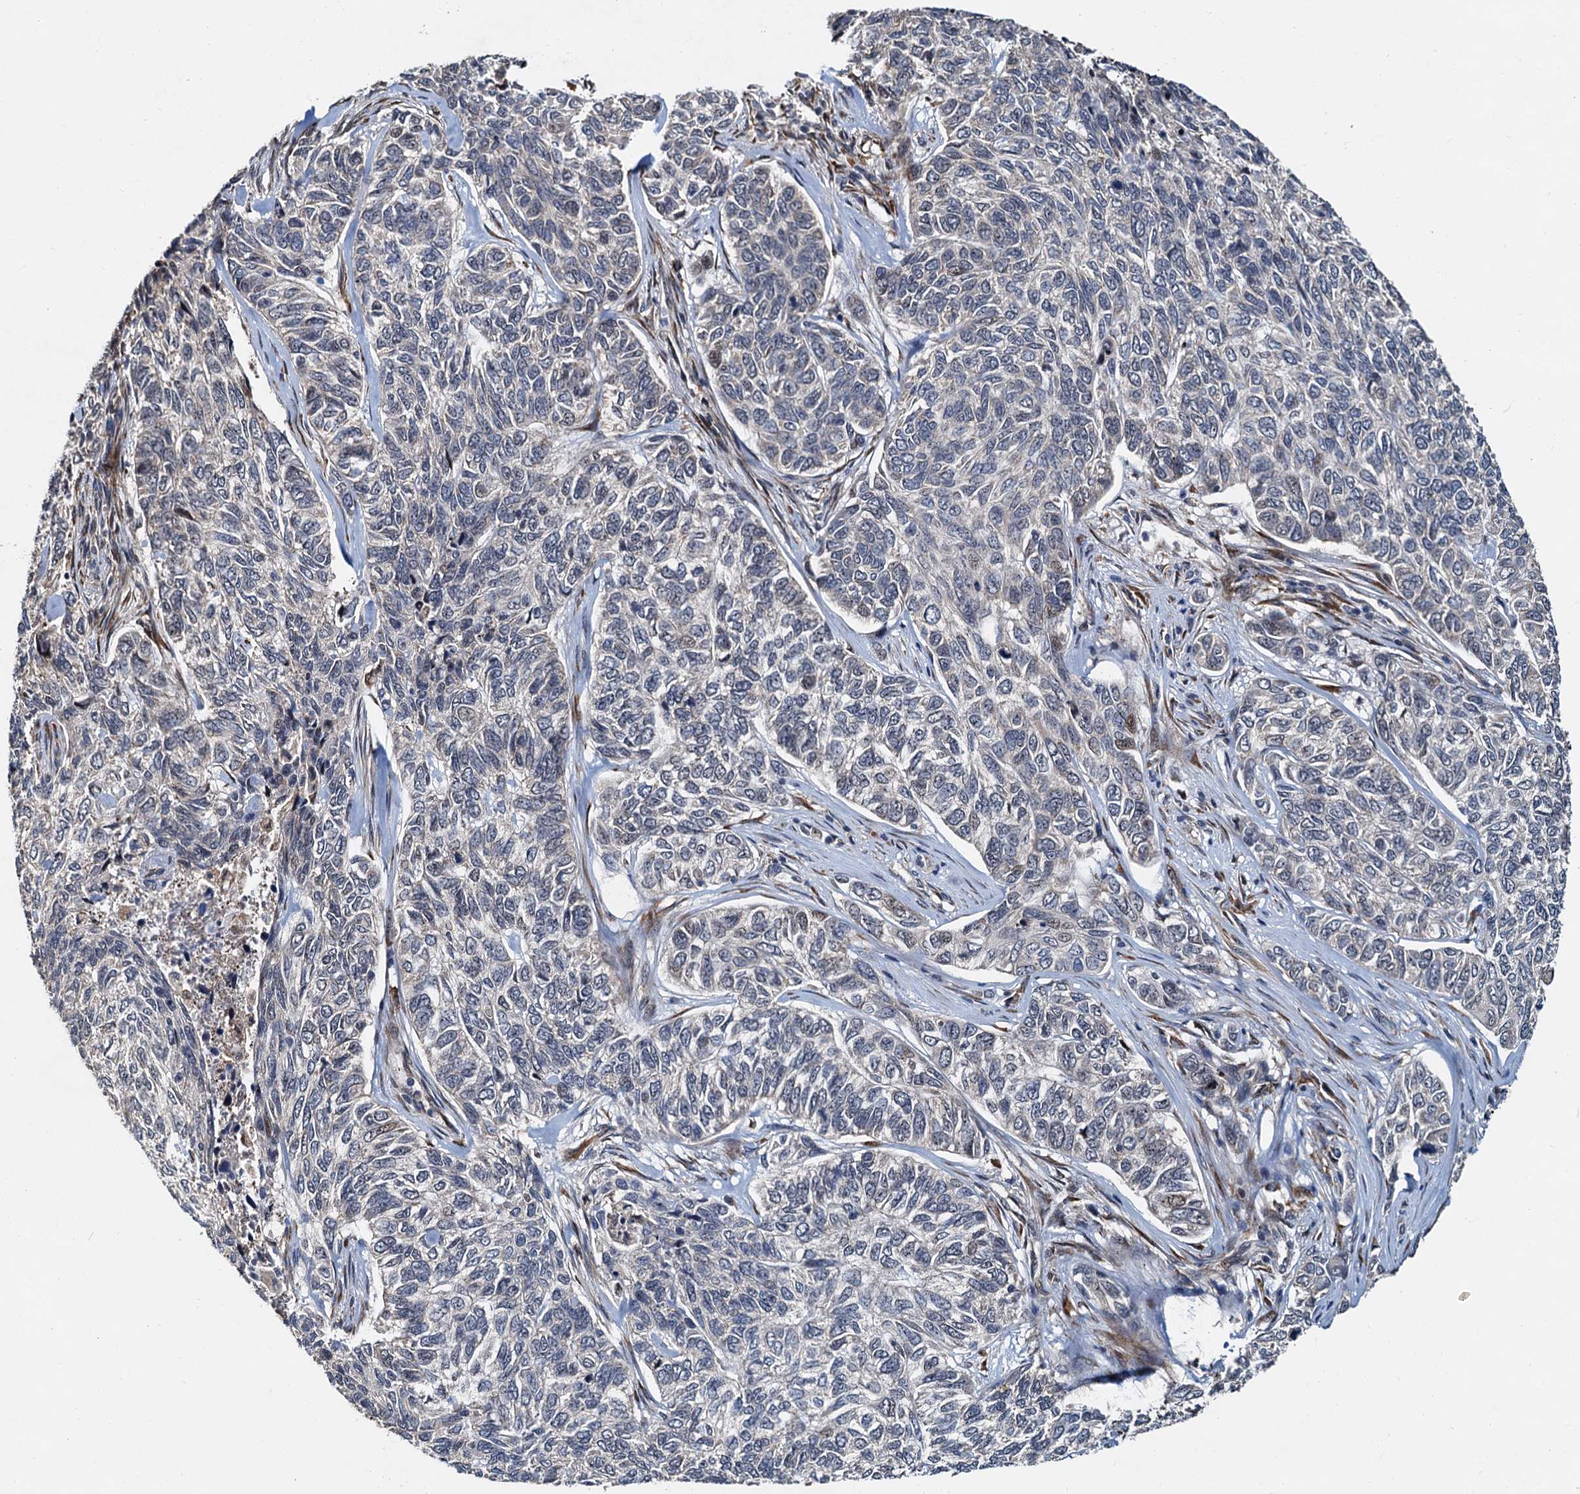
{"staining": {"intensity": "negative", "quantity": "none", "location": "none"}, "tissue": "skin cancer", "cell_type": "Tumor cells", "image_type": "cancer", "snomed": [{"axis": "morphology", "description": "Basal cell carcinoma"}, {"axis": "topography", "description": "Skin"}], "caption": "The photomicrograph shows no staining of tumor cells in skin basal cell carcinoma. (DAB immunohistochemistry (IHC) visualized using brightfield microscopy, high magnification).", "gene": "DNAJC21", "patient": {"sex": "female", "age": 65}}